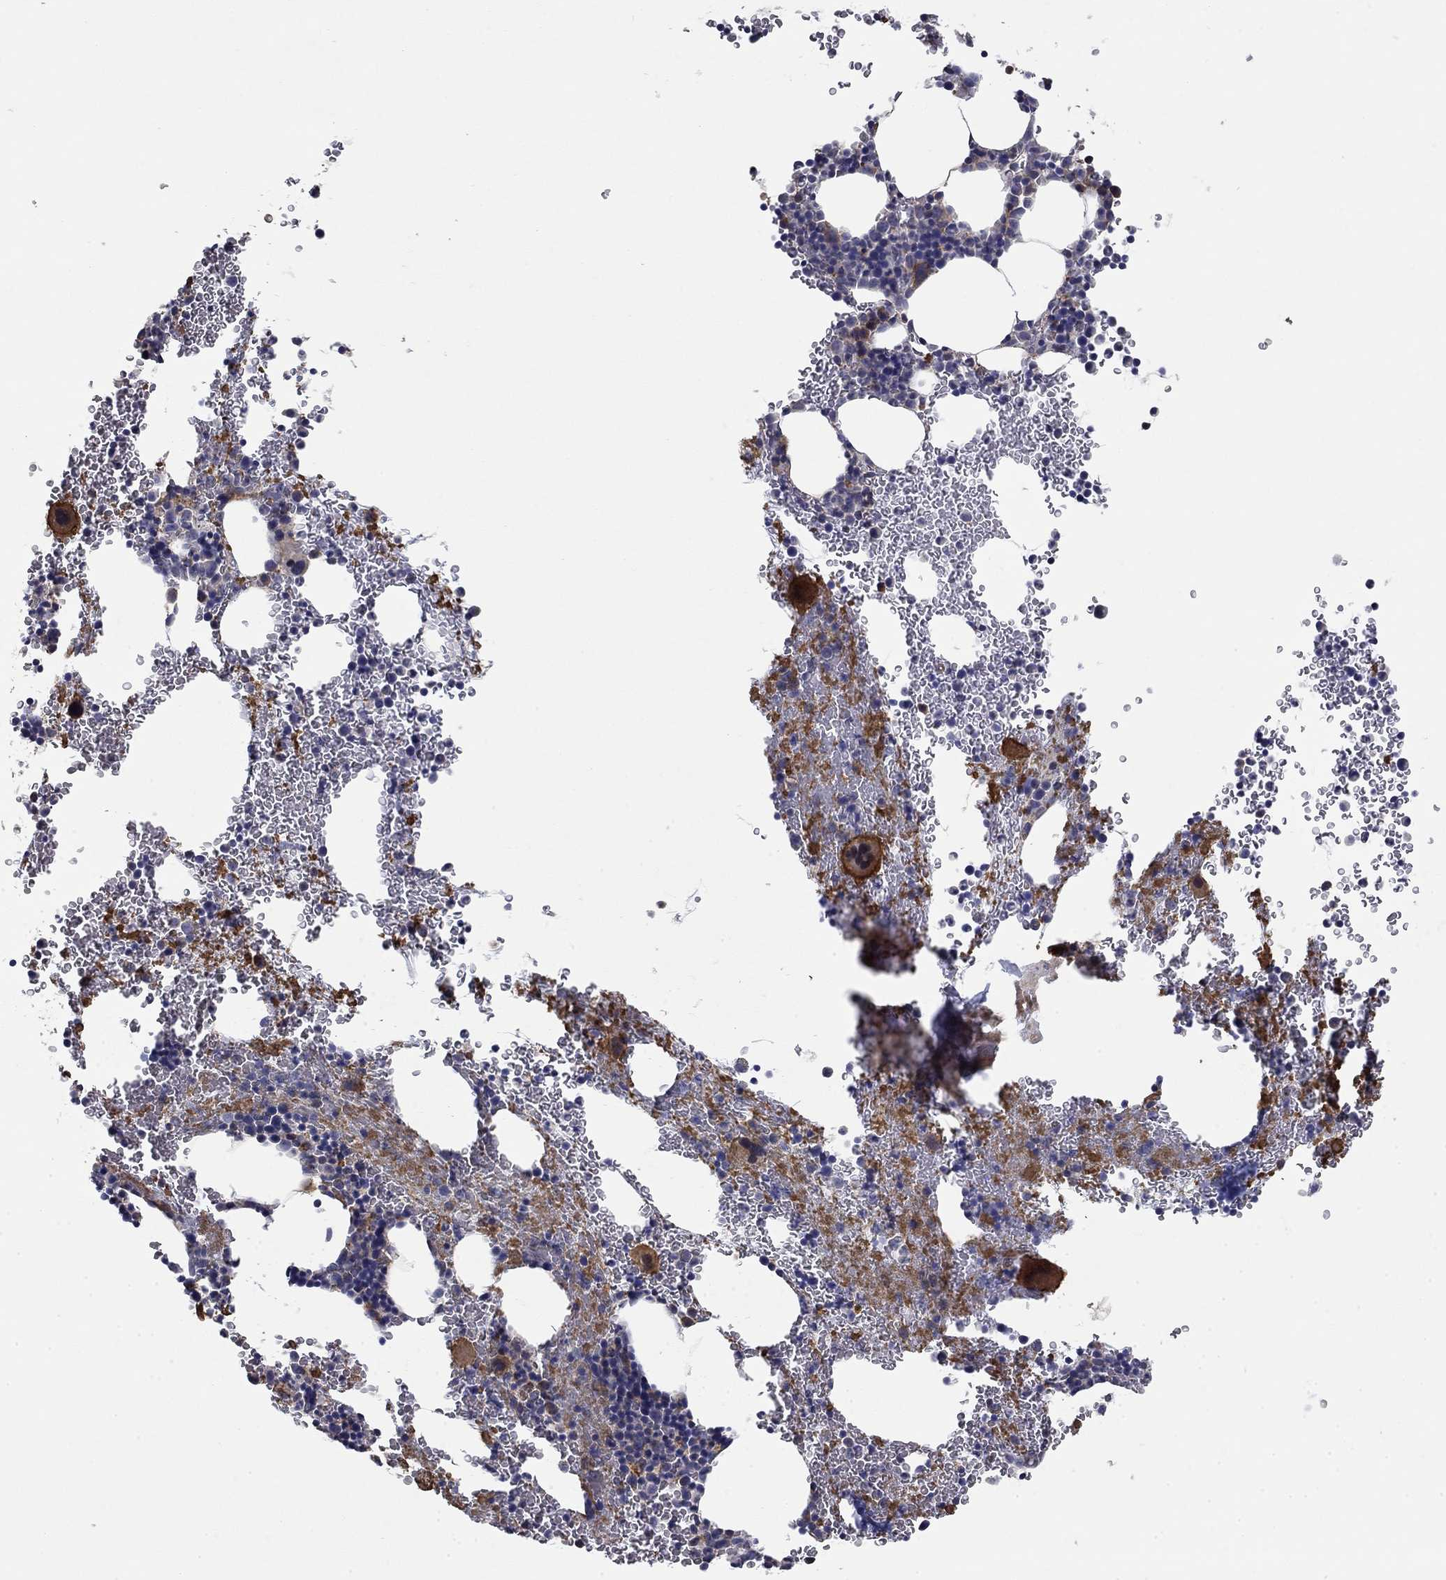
{"staining": {"intensity": "moderate", "quantity": "25%-75%", "location": "cytoplasmic/membranous"}, "tissue": "bone marrow", "cell_type": "Hematopoietic cells", "image_type": "normal", "snomed": [{"axis": "morphology", "description": "Normal tissue, NOS"}, {"axis": "topography", "description": "Bone marrow"}], "caption": "An IHC micrograph of benign tissue is shown. Protein staining in brown shows moderate cytoplasmic/membranous positivity in bone marrow within hematopoietic cells. (brown staining indicates protein expression, while blue staining denotes nuclei).", "gene": "MMAA", "patient": {"sex": "male", "age": 50}}